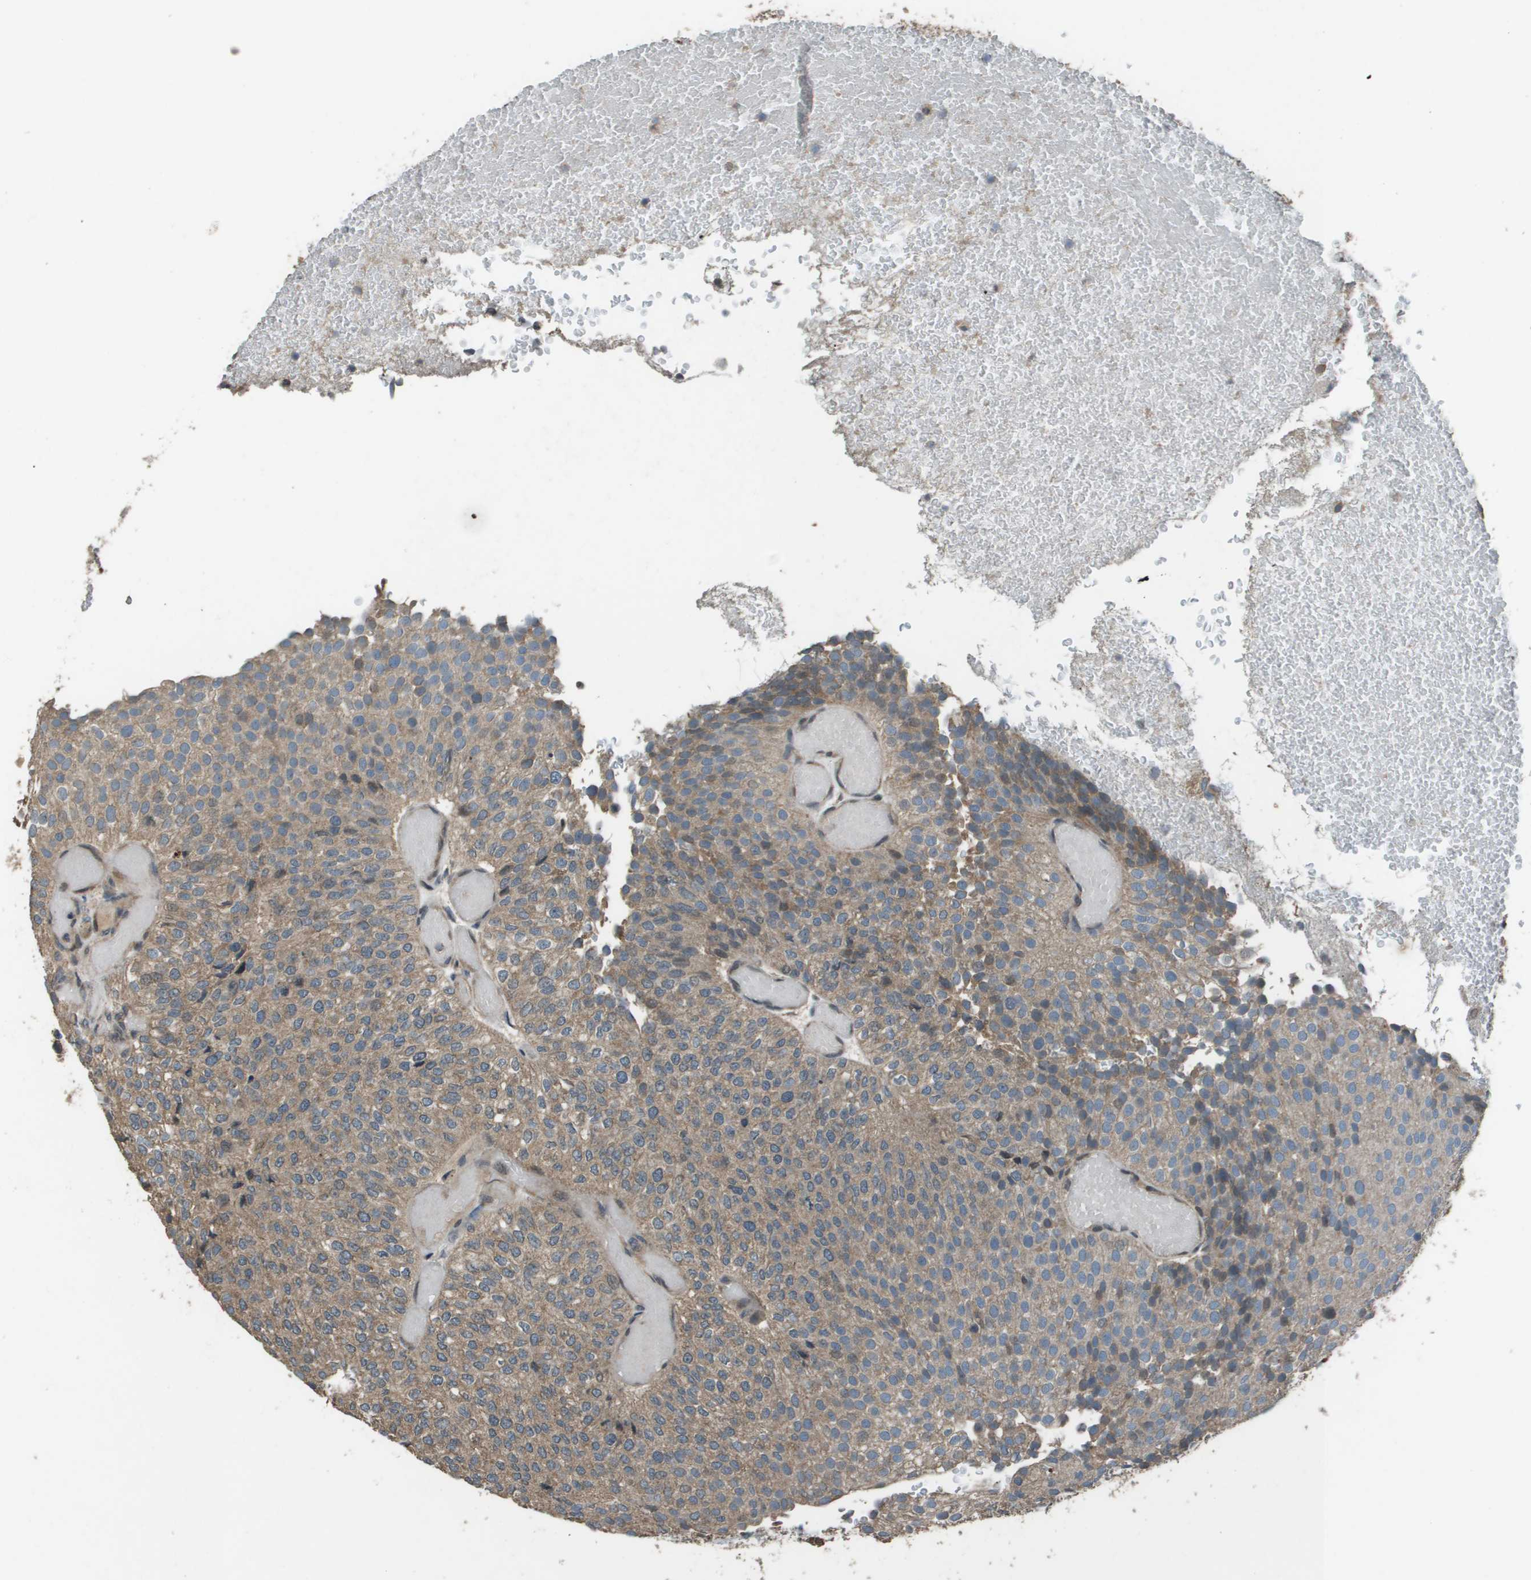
{"staining": {"intensity": "weak", "quantity": ">75%", "location": "cytoplasmic/membranous"}, "tissue": "urothelial cancer", "cell_type": "Tumor cells", "image_type": "cancer", "snomed": [{"axis": "morphology", "description": "Urothelial carcinoma, Low grade"}, {"axis": "topography", "description": "Urinary bladder"}], "caption": "Tumor cells display low levels of weak cytoplasmic/membranous positivity in approximately >75% of cells in low-grade urothelial carcinoma.", "gene": "GOSR2", "patient": {"sex": "male", "age": 78}}